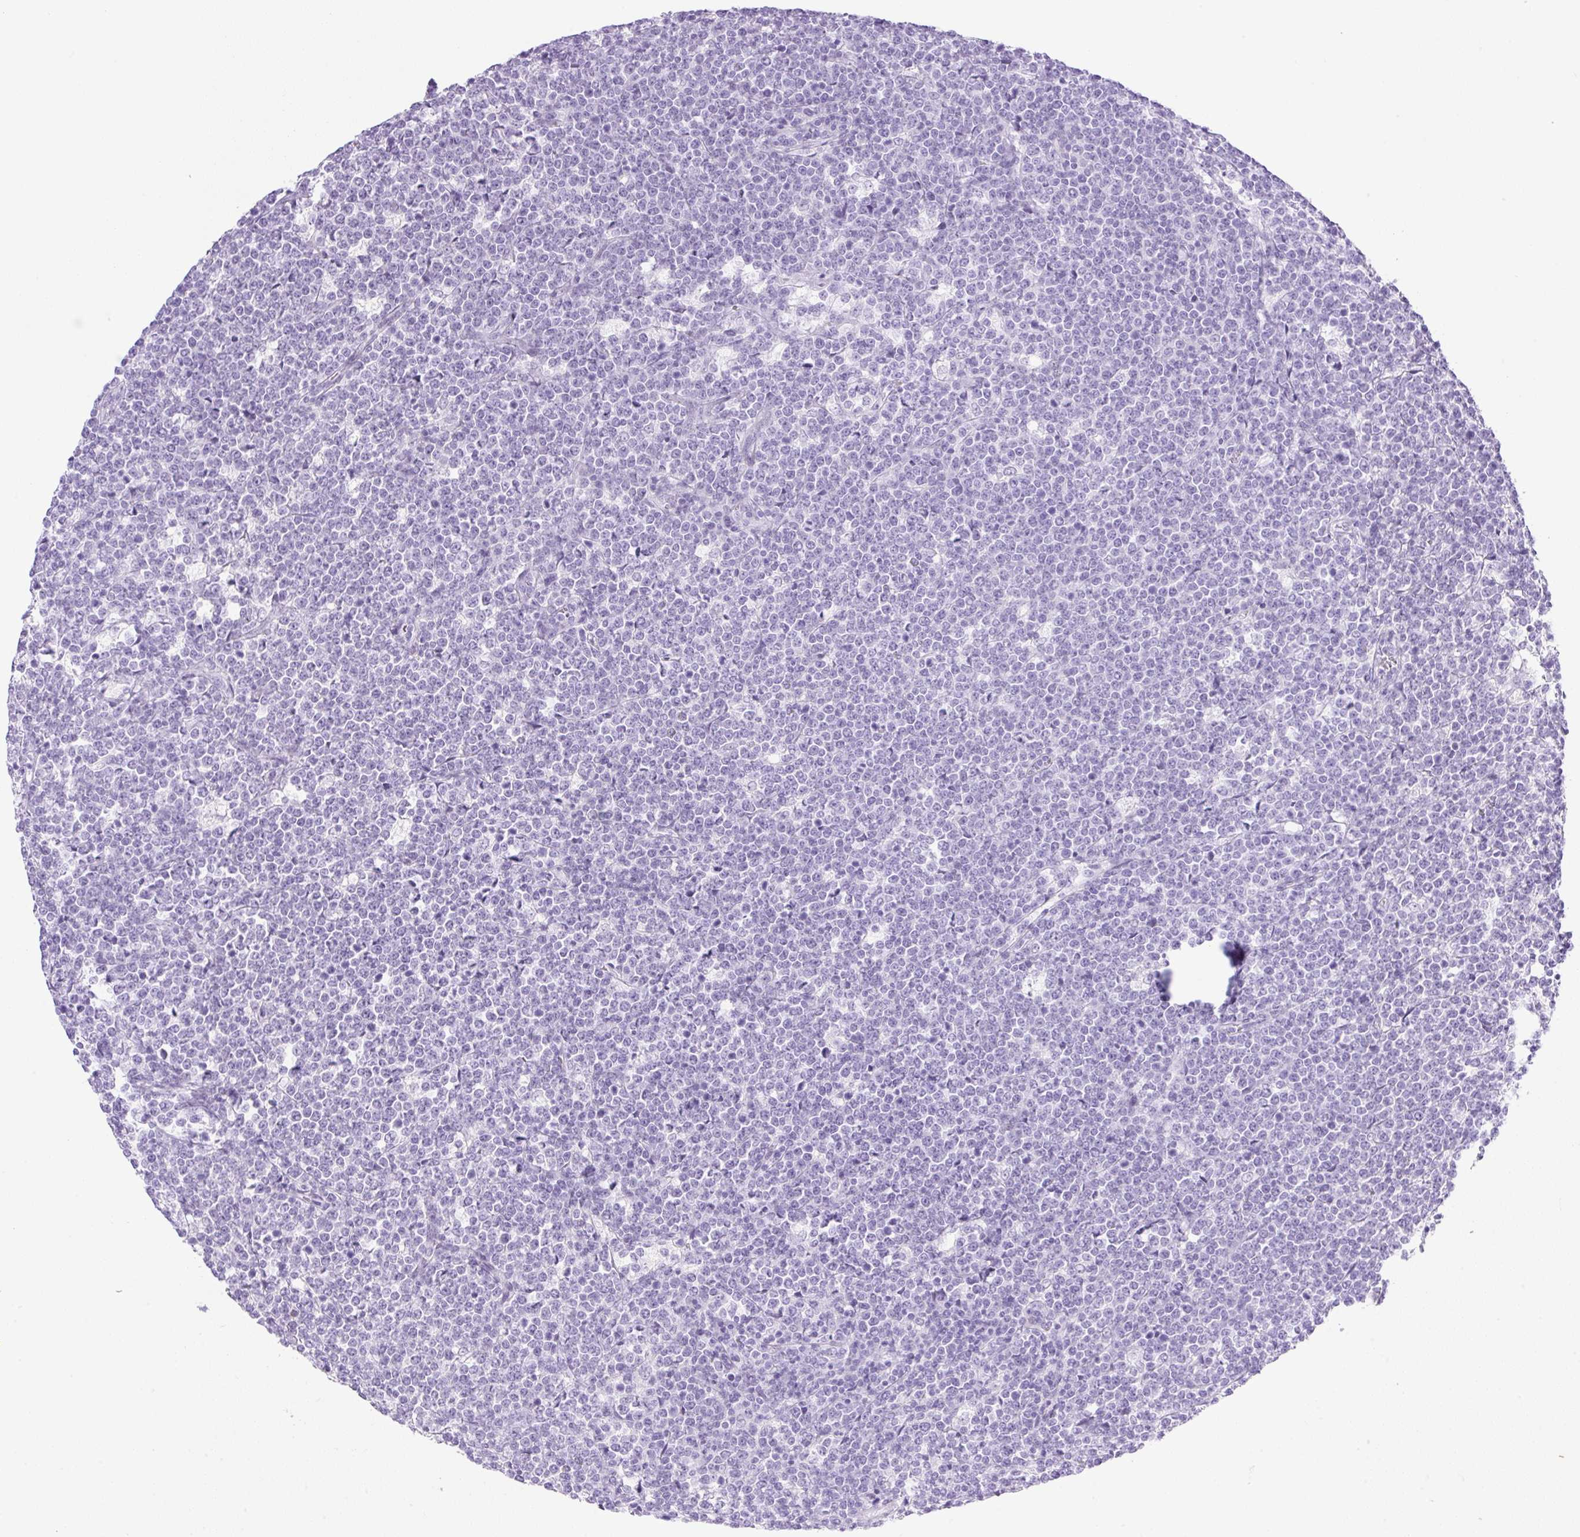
{"staining": {"intensity": "negative", "quantity": "none", "location": "none"}, "tissue": "lymphoma", "cell_type": "Tumor cells", "image_type": "cancer", "snomed": [{"axis": "morphology", "description": "Malignant lymphoma, non-Hodgkin's type, High grade"}, {"axis": "topography", "description": "Small intestine"}], "caption": "IHC of lymphoma displays no positivity in tumor cells.", "gene": "SPRR4", "patient": {"sex": "male", "age": 8}}